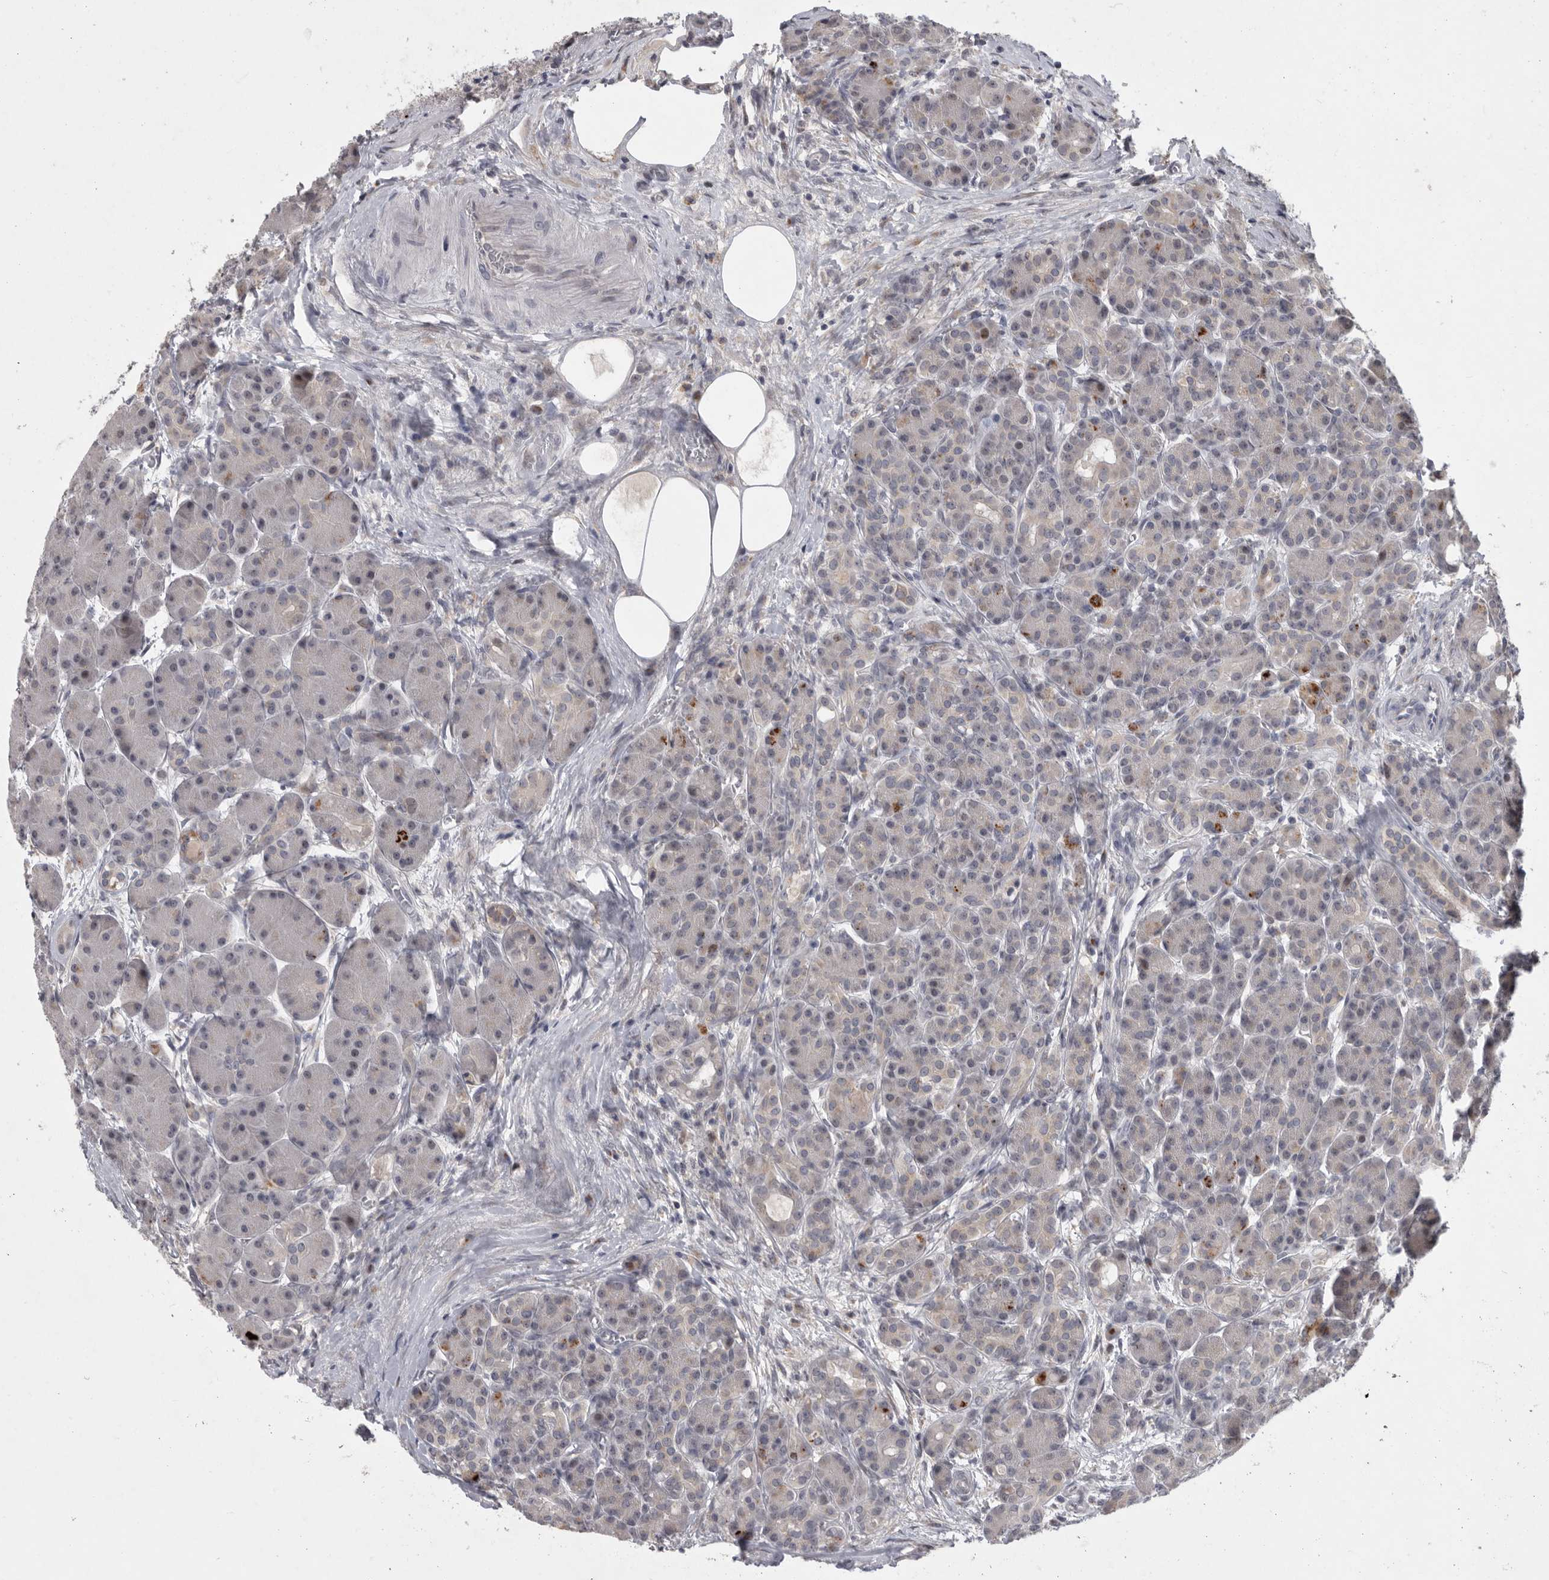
{"staining": {"intensity": "negative", "quantity": "none", "location": "none"}, "tissue": "pancreas", "cell_type": "Exocrine glandular cells", "image_type": "normal", "snomed": [{"axis": "morphology", "description": "Normal tissue, NOS"}, {"axis": "topography", "description": "Pancreas"}], "caption": "Exocrine glandular cells show no significant protein expression in unremarkable pancreas. Nuclei are stained in blue.", "gene": "MAN2A1", "patient": {"sex": "male", "age": 63}}